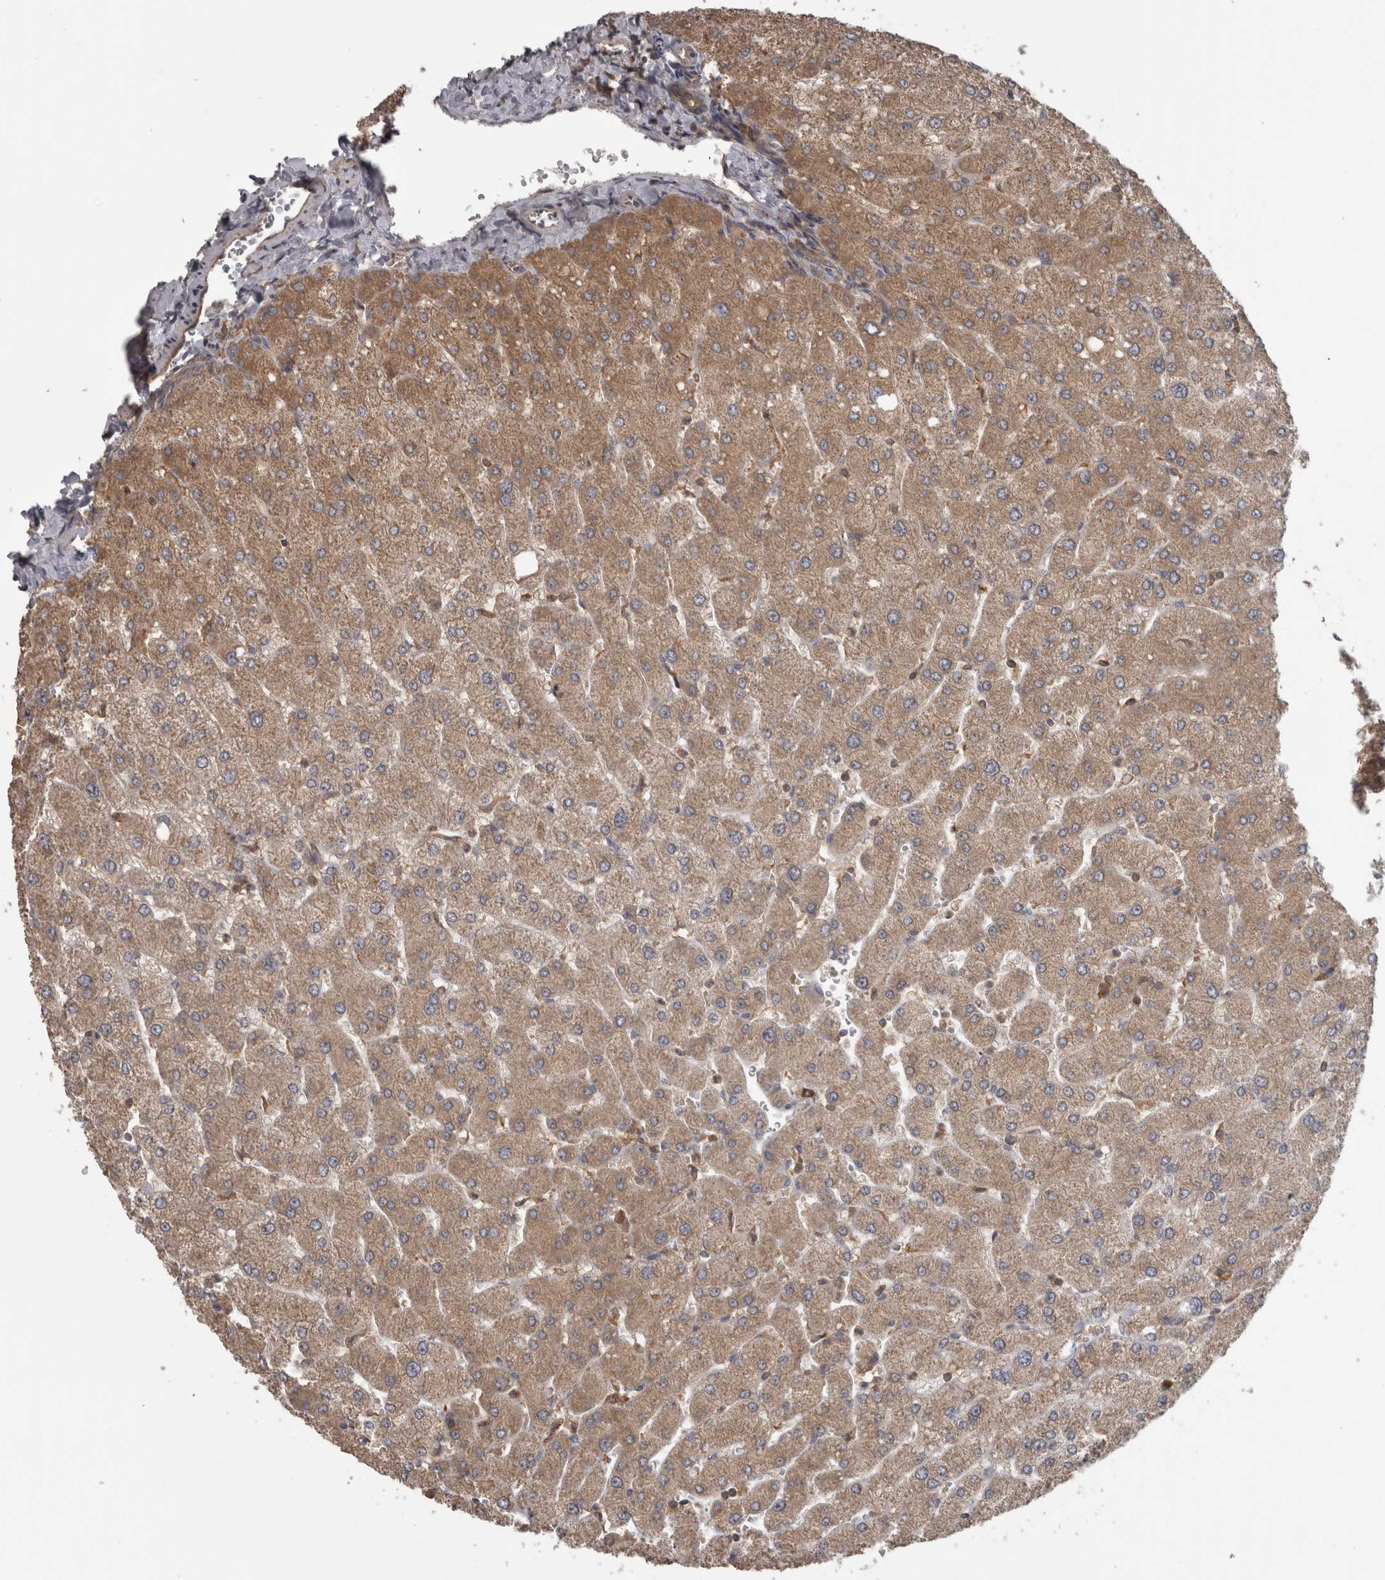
{"staining": {"intensity": "moderate", "quantity": ">75%", "location": "cytoplasmic/membranous"}, "tissue": "liver", "cell_type": "Cholangiocytes", "image_type": "normal", "snomed": [{"axis": "morphology", "description": "Normal tissue, NOS"}, {"axis": "topography", "description": "Liver"}], "caption": "Immunohistochemical staining of benign human liver shows >75% levels of moderate cytoplasmic/membranous protein expression in about >75% of cholangiocytes.", "gene": "MICU3", "patient": {"sex": "male", "age": 55}}